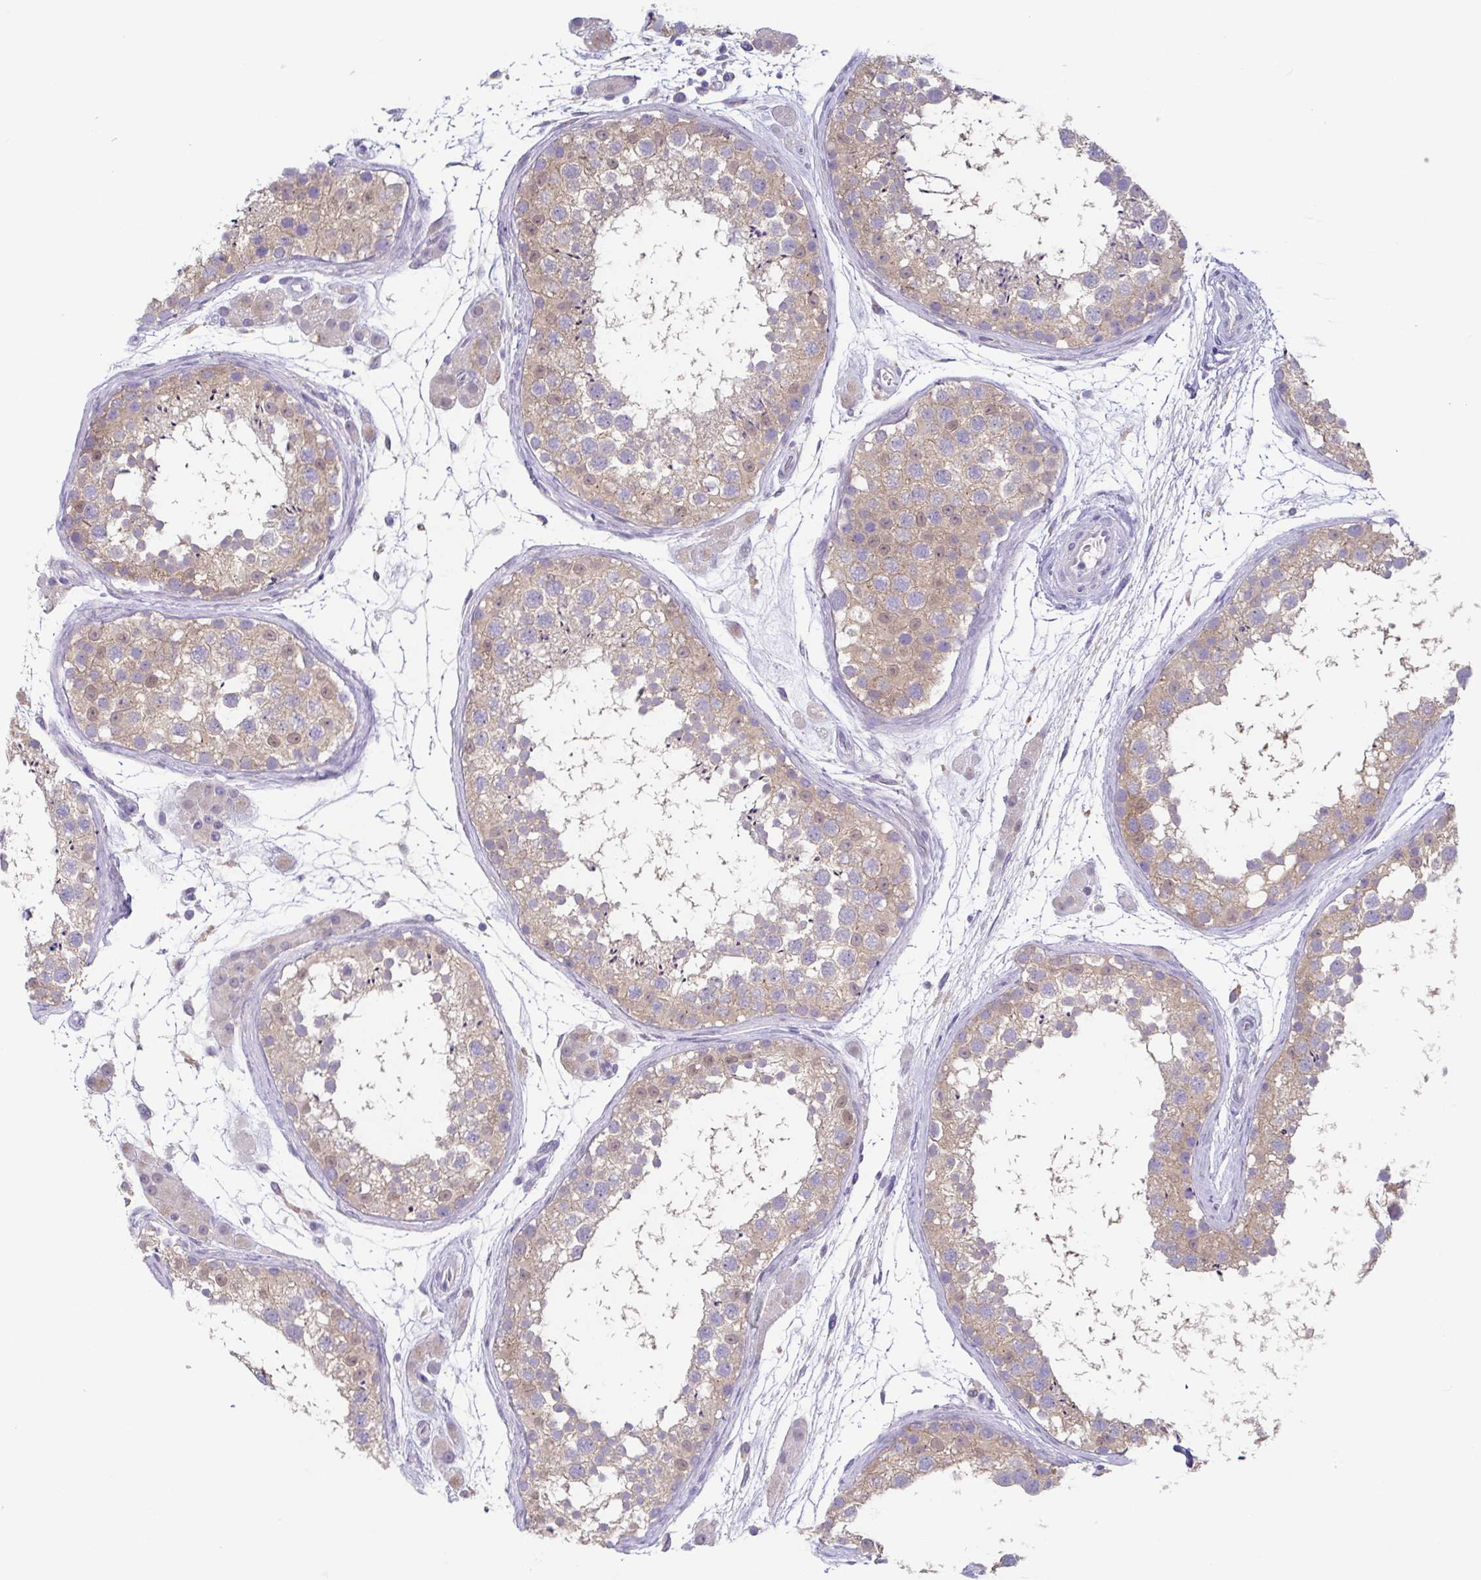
{"staining": {"intensity": "weak", "quantity": "25%-75%", "location": "cytoplasmic/membranous"}, "tissue": "testis", "cell_type": "Cells in seminiferous ducts", "image_type": "normal", "snomed": [{"axis": "morphology", "description": "Normal tissue, NOS"}, {"axis": "topography", "description": "Testis"}], "caption": "Approximately 25%-75% of cells in seminiferous ducts in normal testis demonstrate weak cytoplasmic/membranous protein positivity as visualized by brown immunohistochemical staining.", "gene": "UBE2Q1", "patient": {"sex": "male", "age": 41}}